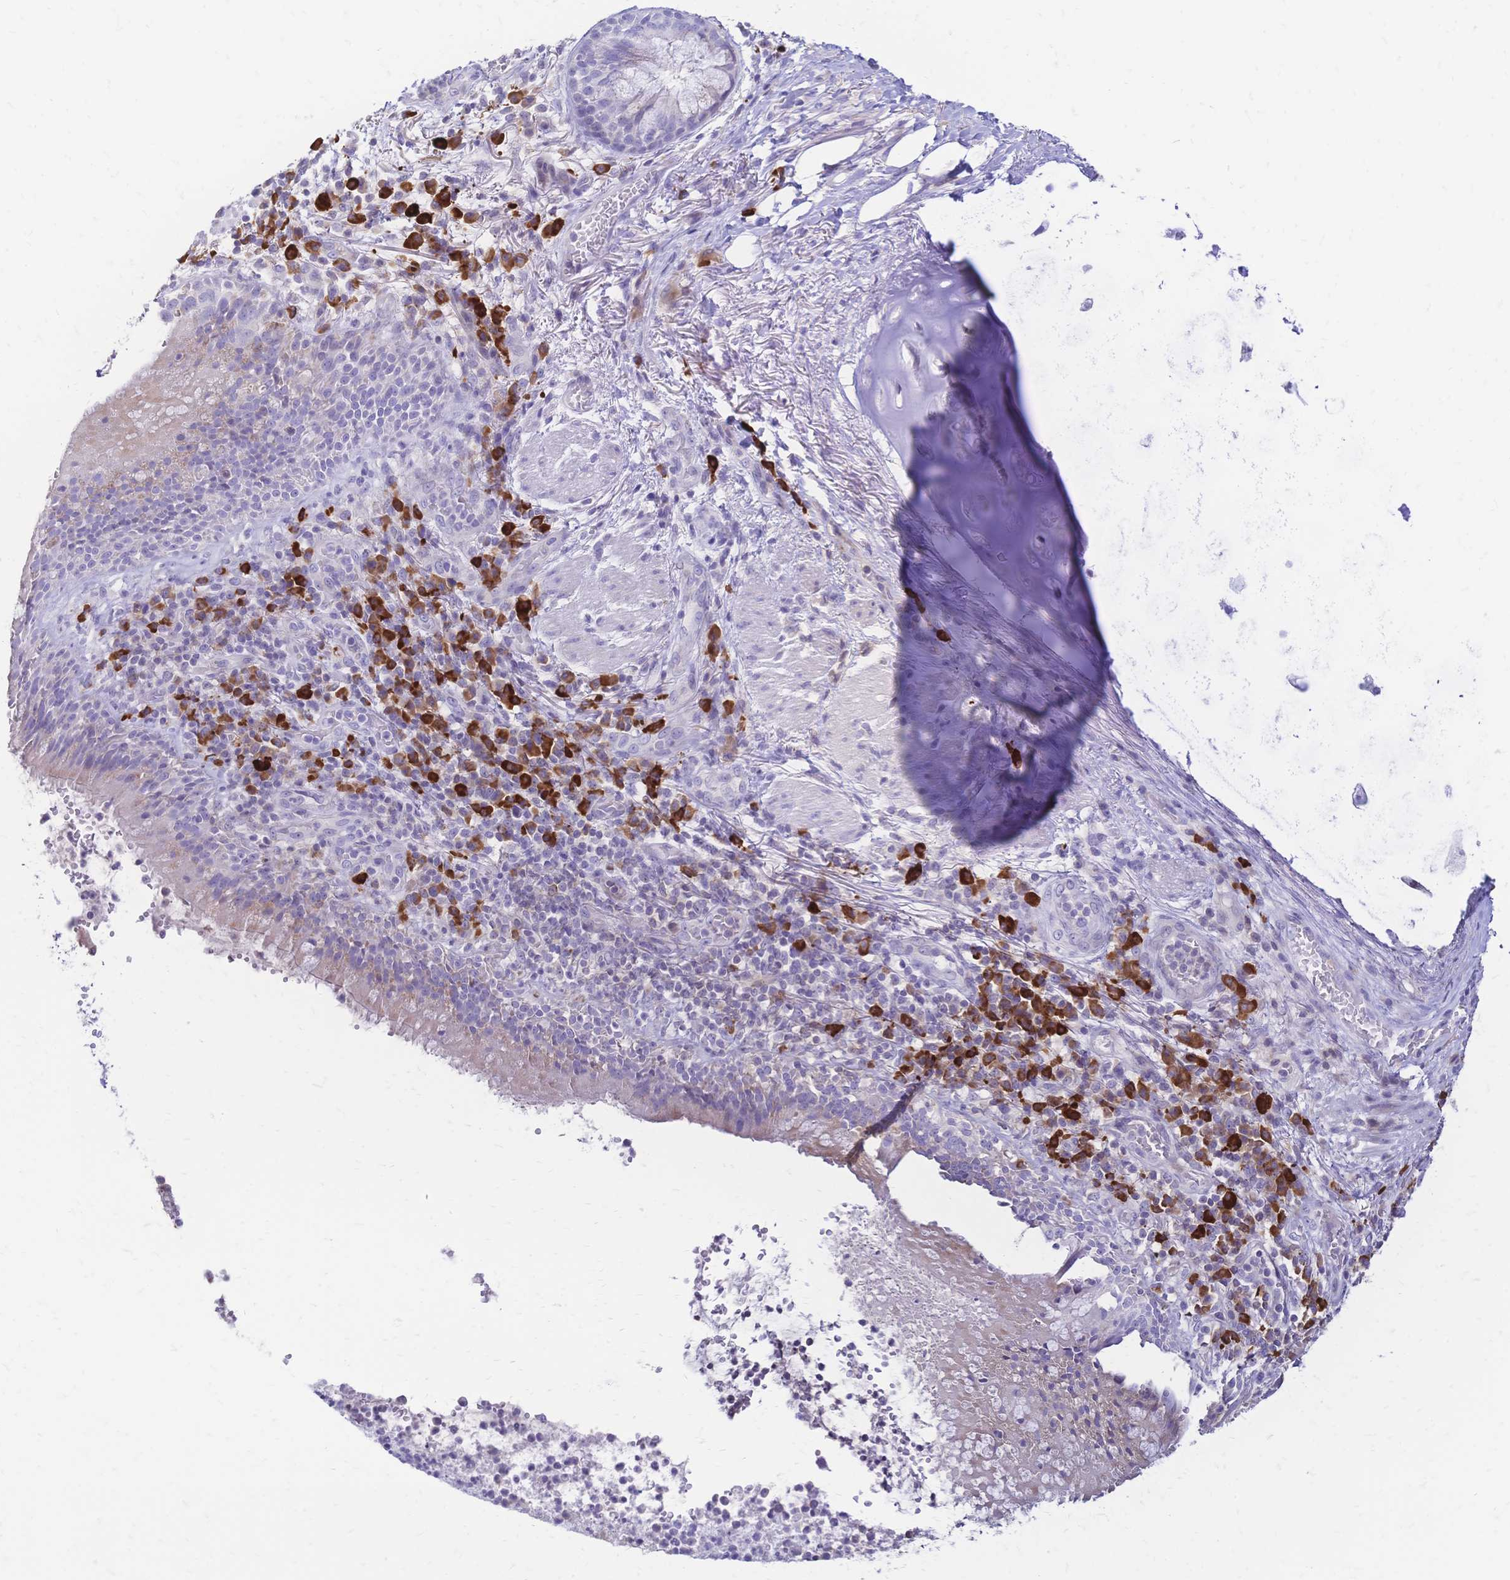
{"staining": {"intensity": "weak", "quantity": "<25%", "location": "cytoplasmic/membranous"}, "tissue": "bronchus", "cell_type": "Respiratory epithelial cells", "image_type": "normal", "snomed": [{"axis": "morphology", "description": "Normal tissue, NOS"}, {"axis": "topography", "description": "Lymph node"}, {"axis": "topography", "description": "Bronchus"}], "caption": "This is a image of IHC staining of normal bronchus, which shows no positivity in respiratory epithelial cells.", "gene": "IL2RA", "patient": {"sex": "male", "age": 56}}